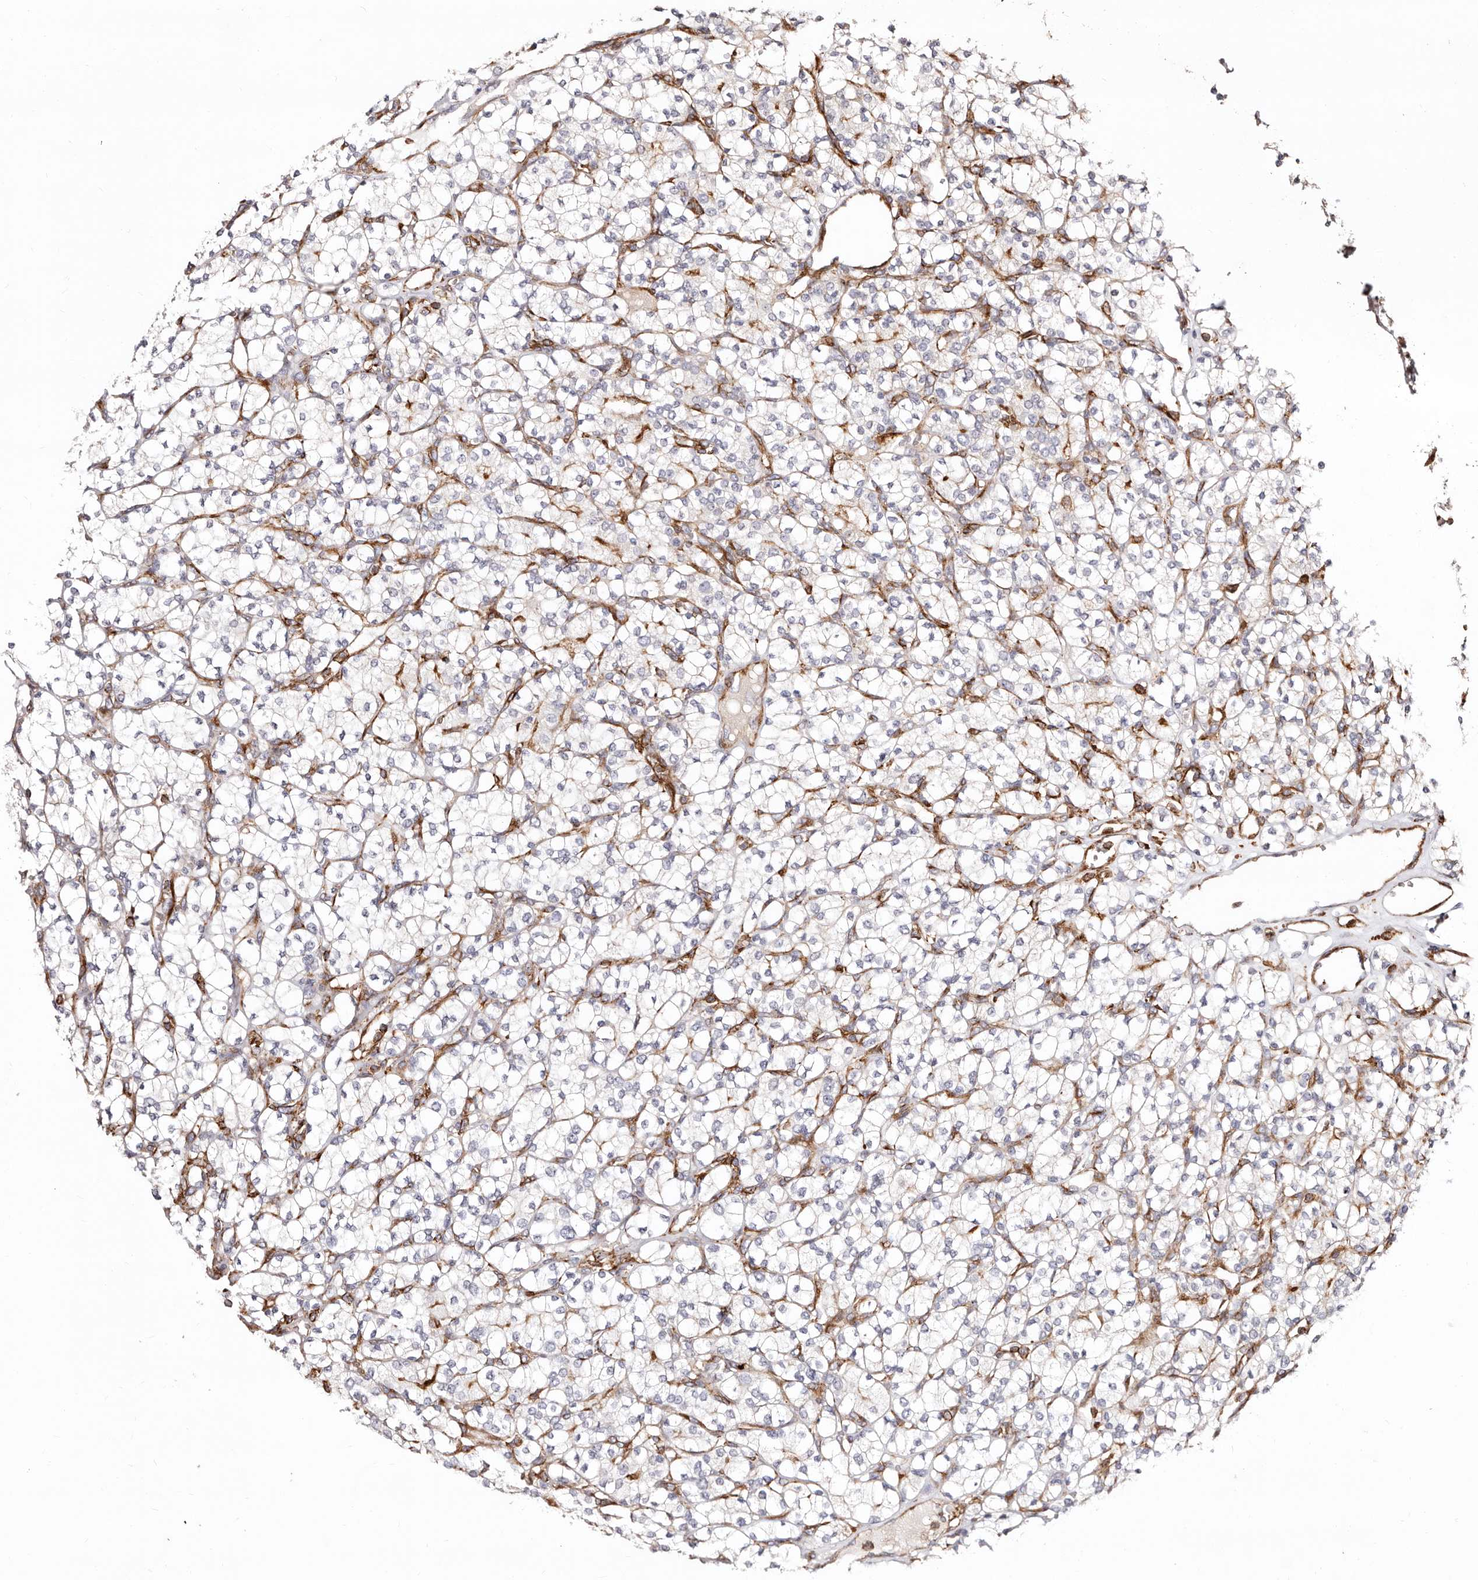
{"staining": {"intensity": "weak", "quantity": "25%-75%", "location": "cytoplasmic/membranous"}, "tissue": "renal cancer", "cell_type": "Tumor cells", "image_type": "cancer", "snomed": [{"axis": "morphology", "description": "Adenocarcinoma, NOS"}, {"axis": "topography", "description": "Kidney"}], "caption": "Immunohistochemical staining of renal adenocarcinoma demonstrates low levels of weak cytoplasmic/membranous staining in about 25%-75% of tumor cells.", "gene": "PTPN22", "patient": {"sex": "male", "age": 77}}